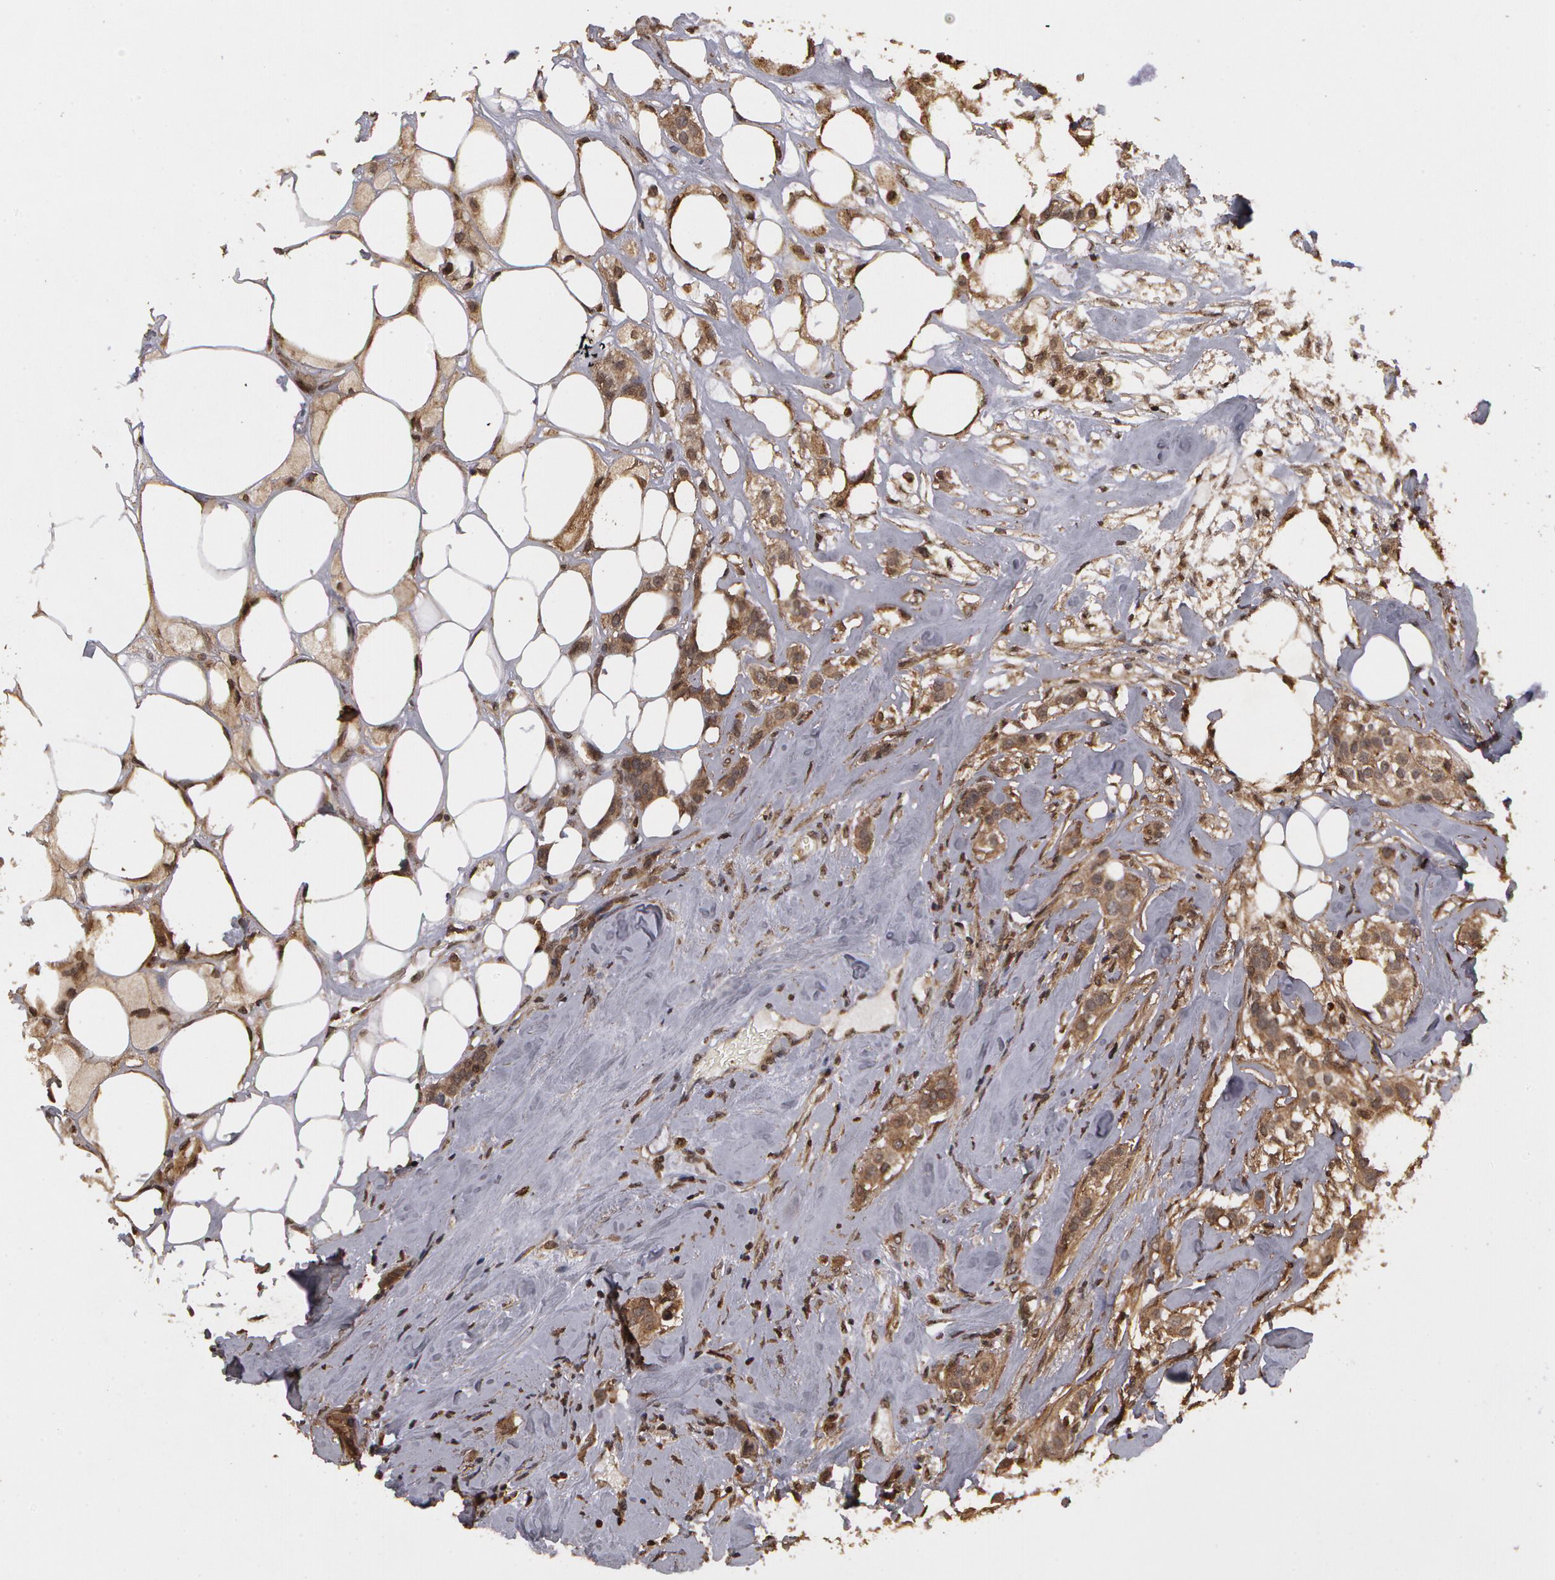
{"staining": {"intensity": "weak", "quantity": ">75%", "location": "cytoplasmic/membranous"}, "tissue": "breast cancer", "cell_type": "Tumor cells", "image_type": "cancer", "snomed": [{"axis": "morphology", "description": "Duct carcinoma"}, {"axis": "topography", "description": "Breast"}], "caption": "This is a histology image of IHC staining of invasive ductal carcinoma (breast), which shows weak staining in the cytoplasmic/membranous of tumor cells.", "gene": "CALR", "patient": {"sex": "female", "age": 45}}